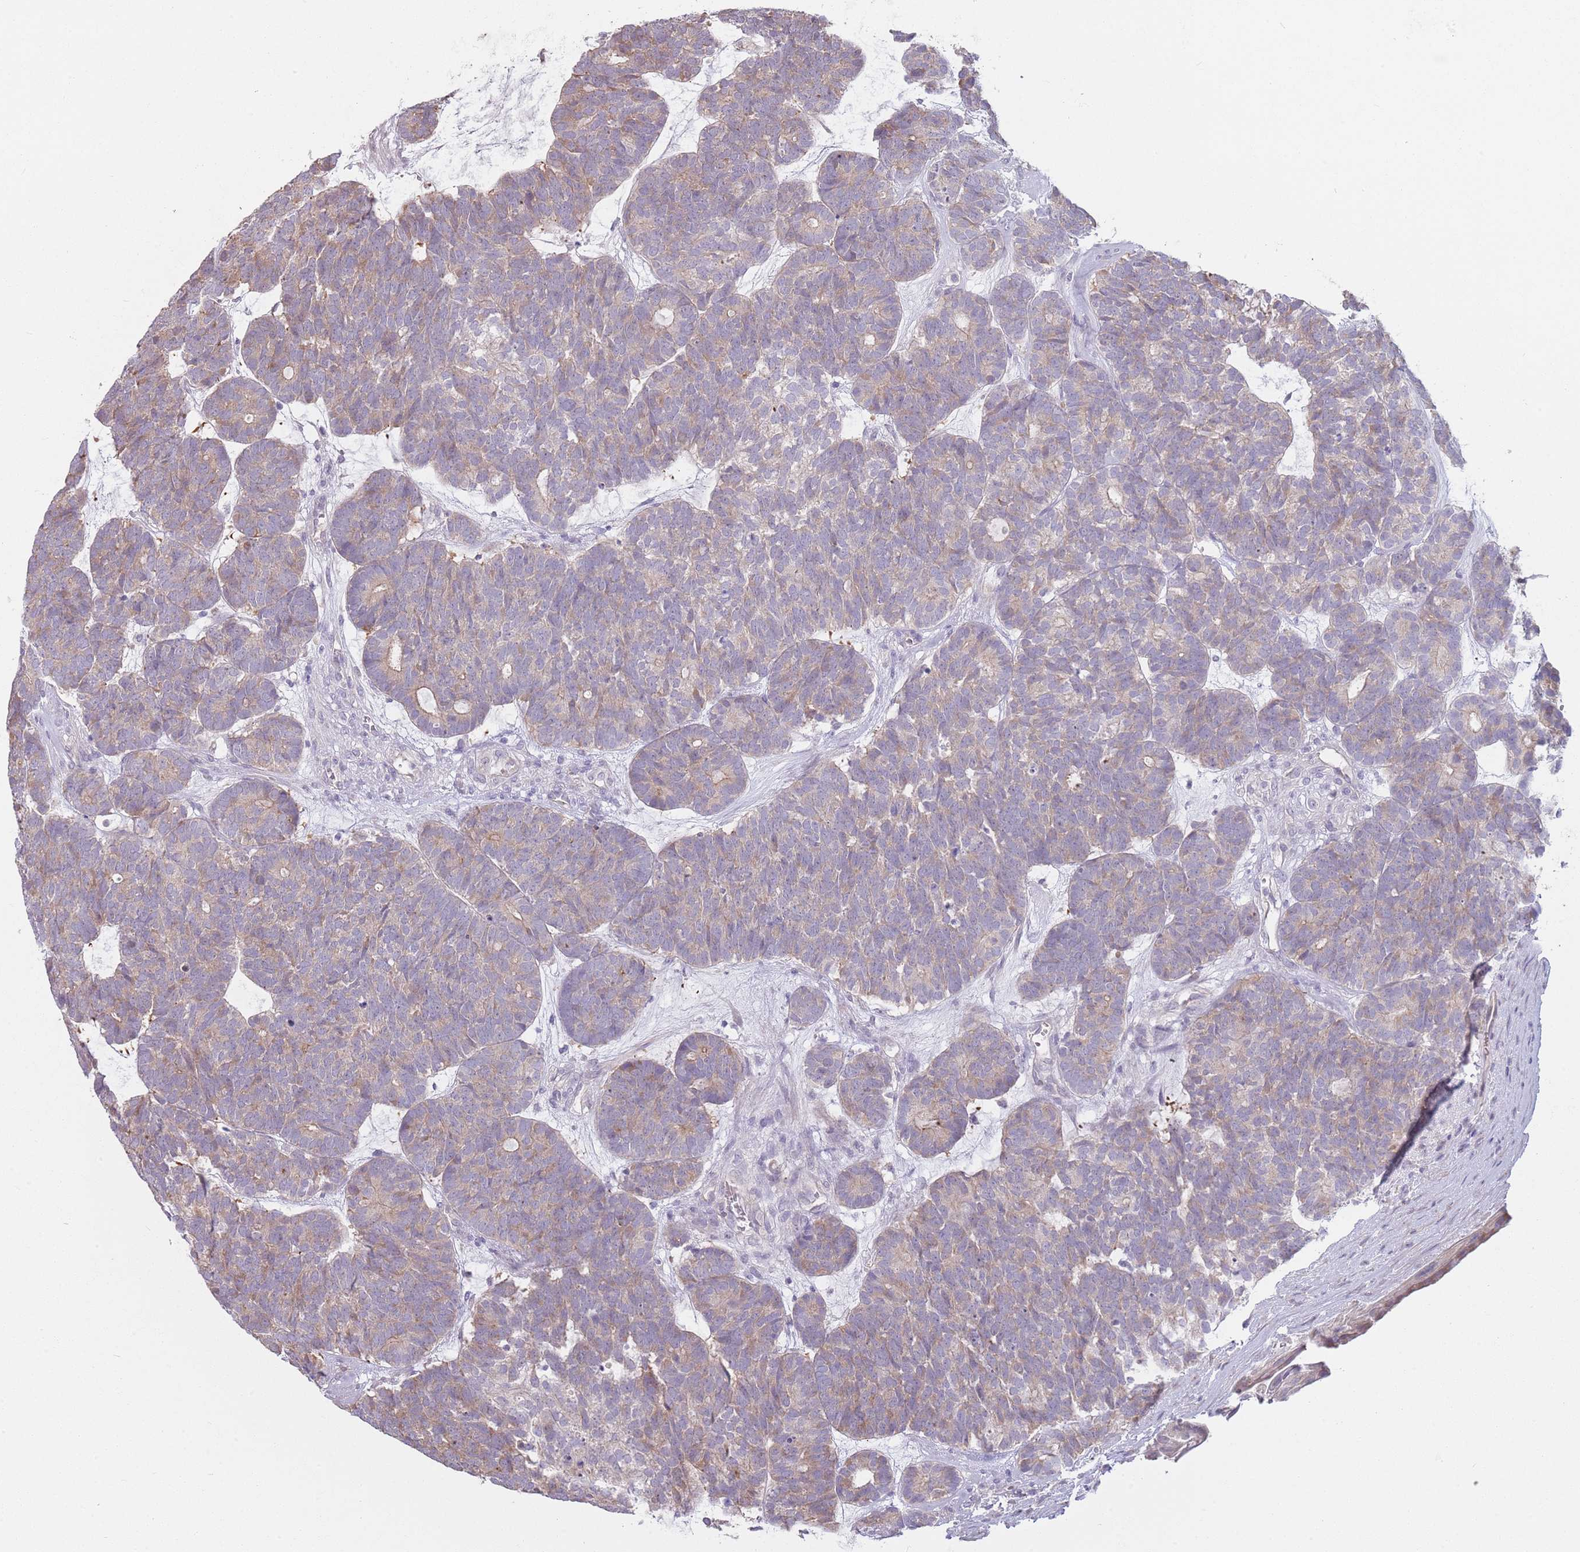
{"staining": {"intensity": "weak", "quantity": "25%-75%", "location": "cytoplasmic/membranous"}, "tissue": "head and neck cancer", "cell_type": "Tumor cells", "image_type": "cancer", "snomed": [{"axis": "morphology", "description": "Adenocarcinoma, NOS"}, {"axis": "topography", "description": "Head-Neck"}], "caption": "Immunohistochemistry (DAB) staining of human head and neck adenocarcinoma exhibits weak cytoplasmic/membranous protein positivity in approximately 25%-75% of tumor cells.", "gene": "LDHD", "patient": {"sex": "female", "age": 81}}